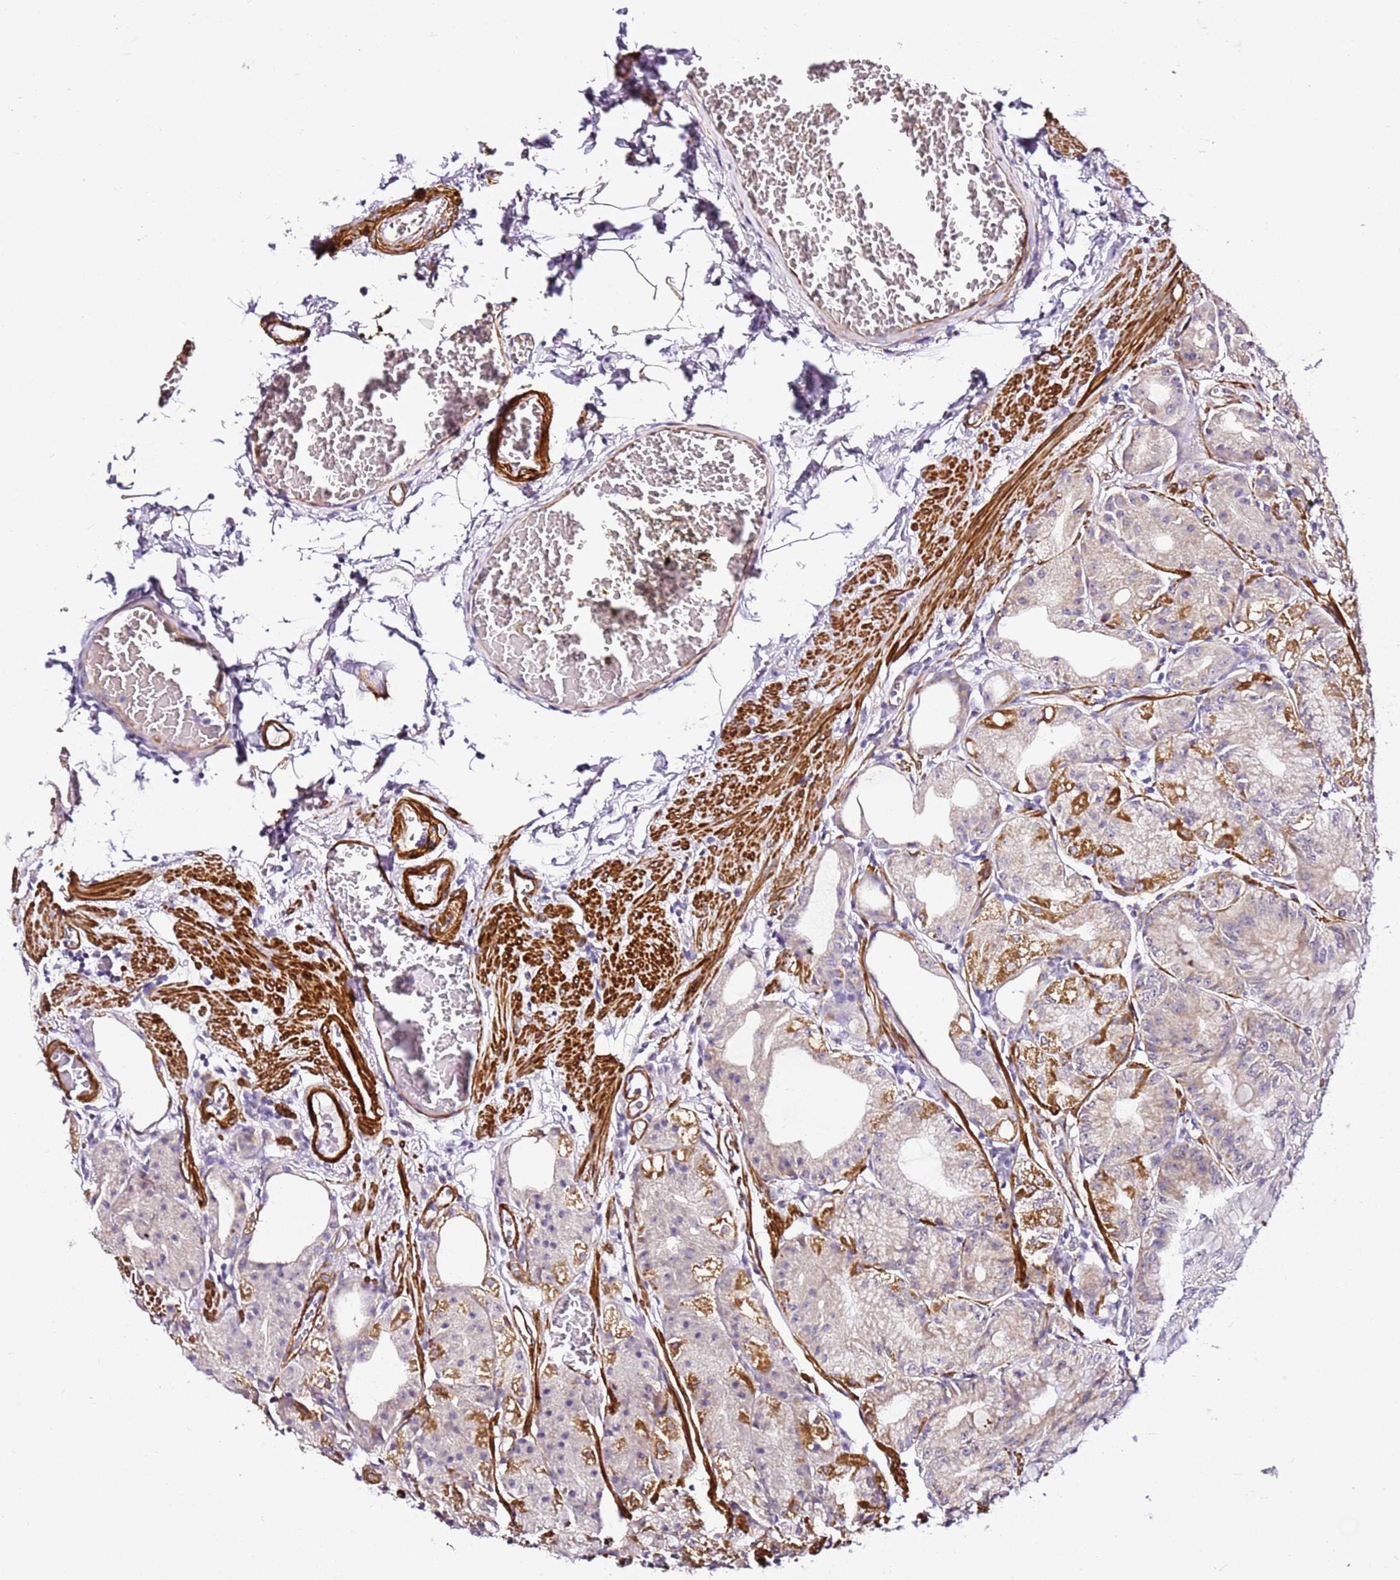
{"staining": {"intensity": "strong", "quantity": "25%-75%", "location": "cytoplasmic/membranous"}, "tissue": "stomach", "cell_type": "Glandular cells", "image_type": "normal", "snomed": [{"axis": "morphology", "description": "Normal tissue, NOS"}, {"axis": "topography", "description": "Stomach, upper"}, {"axis": "topography", "description": "Stomach, lower"}], "caption": "Protein staining by immunohistochemistry (IHC) demonstrates strong cytoplasmic/membranous staining in approximately 25%-75% of glandular cells in normal stomach. (IHC, brightfield microscopy, high magnification).", "gene": "SMIM4", "patient": {"sex": "male", "age": 71}}